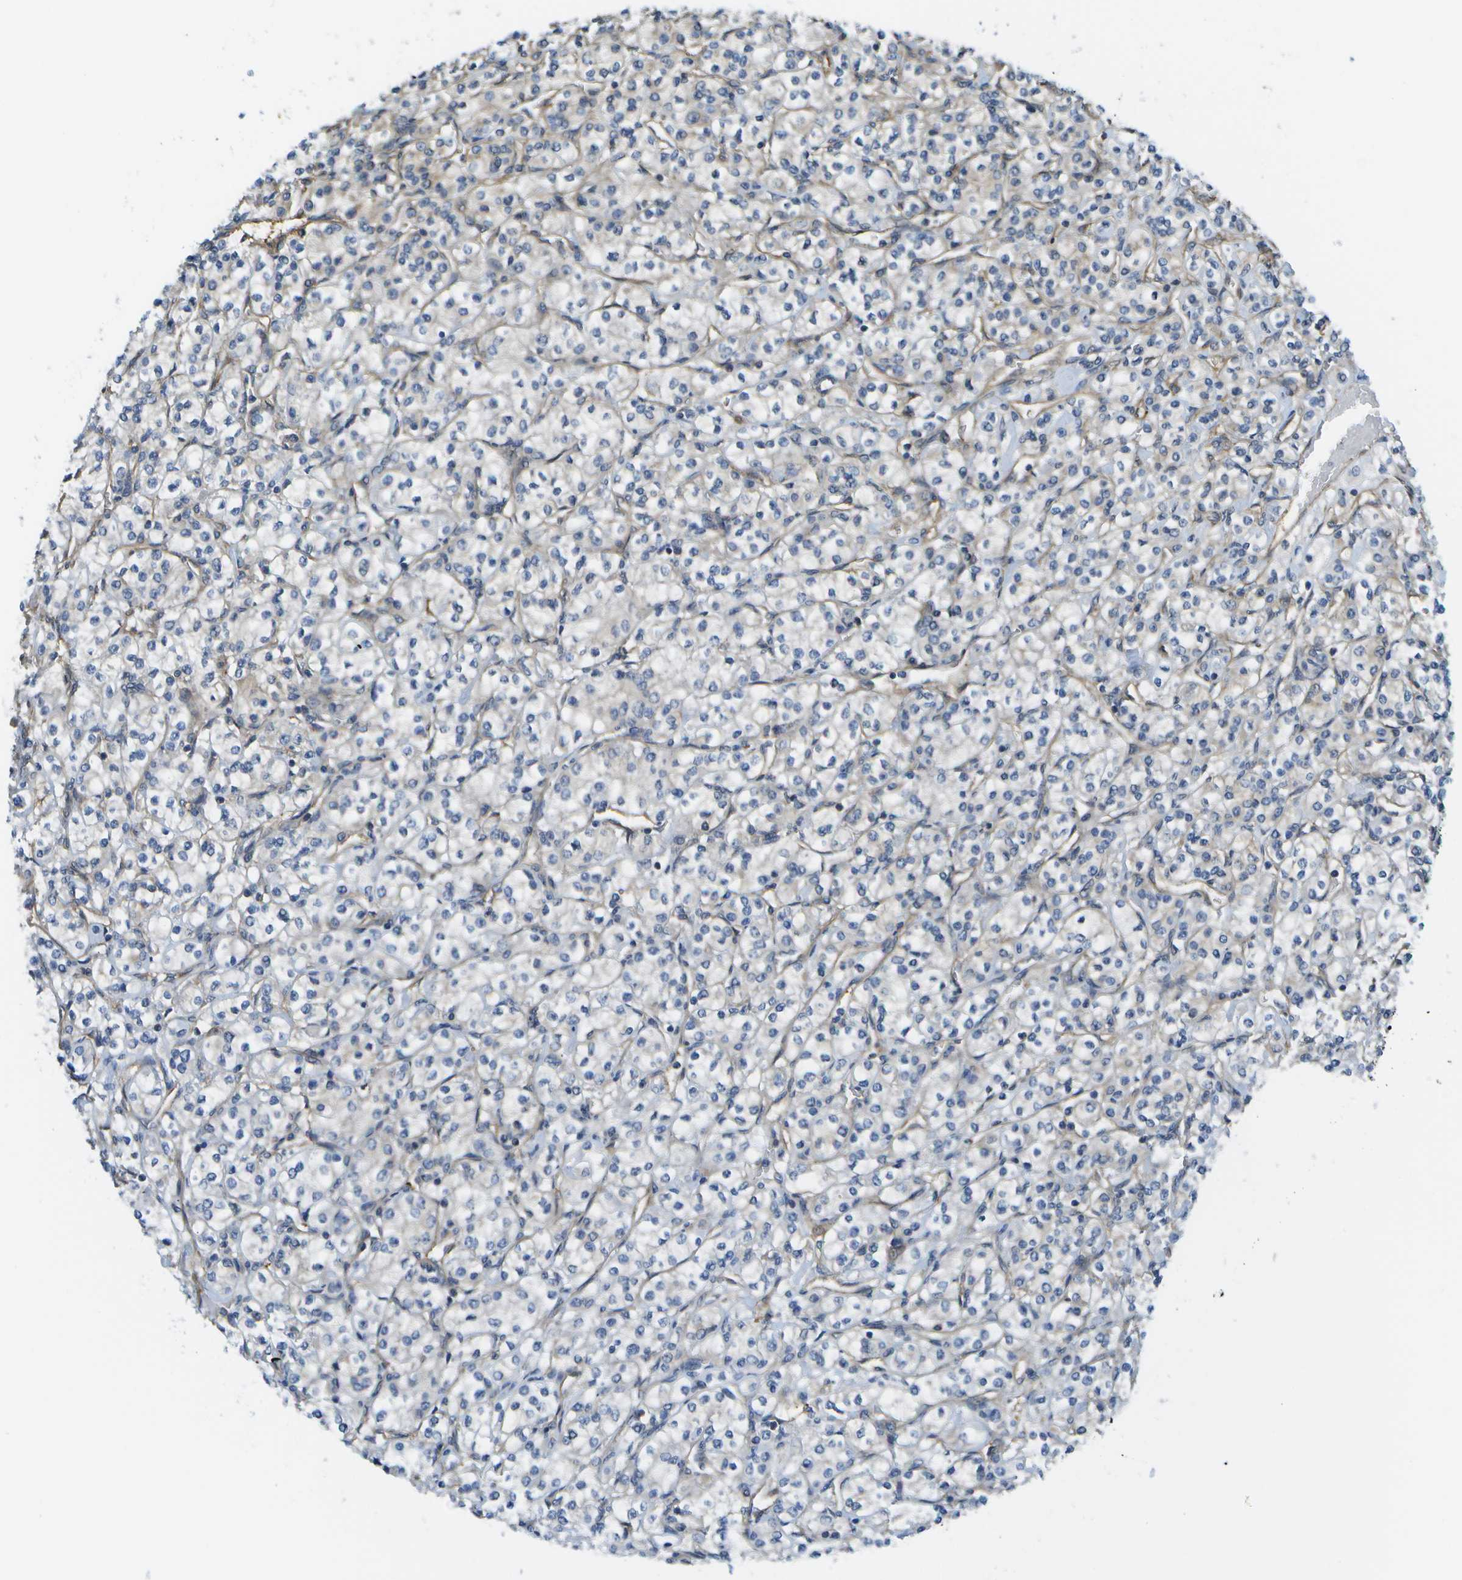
{"staining": {"intensity": "negative", "quantity": "none", "location": "none"}, "tissue": "renal cancer", "cell_type": "Tumor cells", "image_type": "cancer", "snomed": [{"axis": "morphology", "description": "Adenocarcinoma, NOS"}, {"axis": "topography", "description": "Kidney"}], "caption": "IHC photomicrograph of neoplastic tissue: adenocarcinoma (renal) stained with DAB demonstrates no significant protein staining in tumor cells.", "gene": "KIAA0040", "patient": {"sex": "male", "age": 77}}